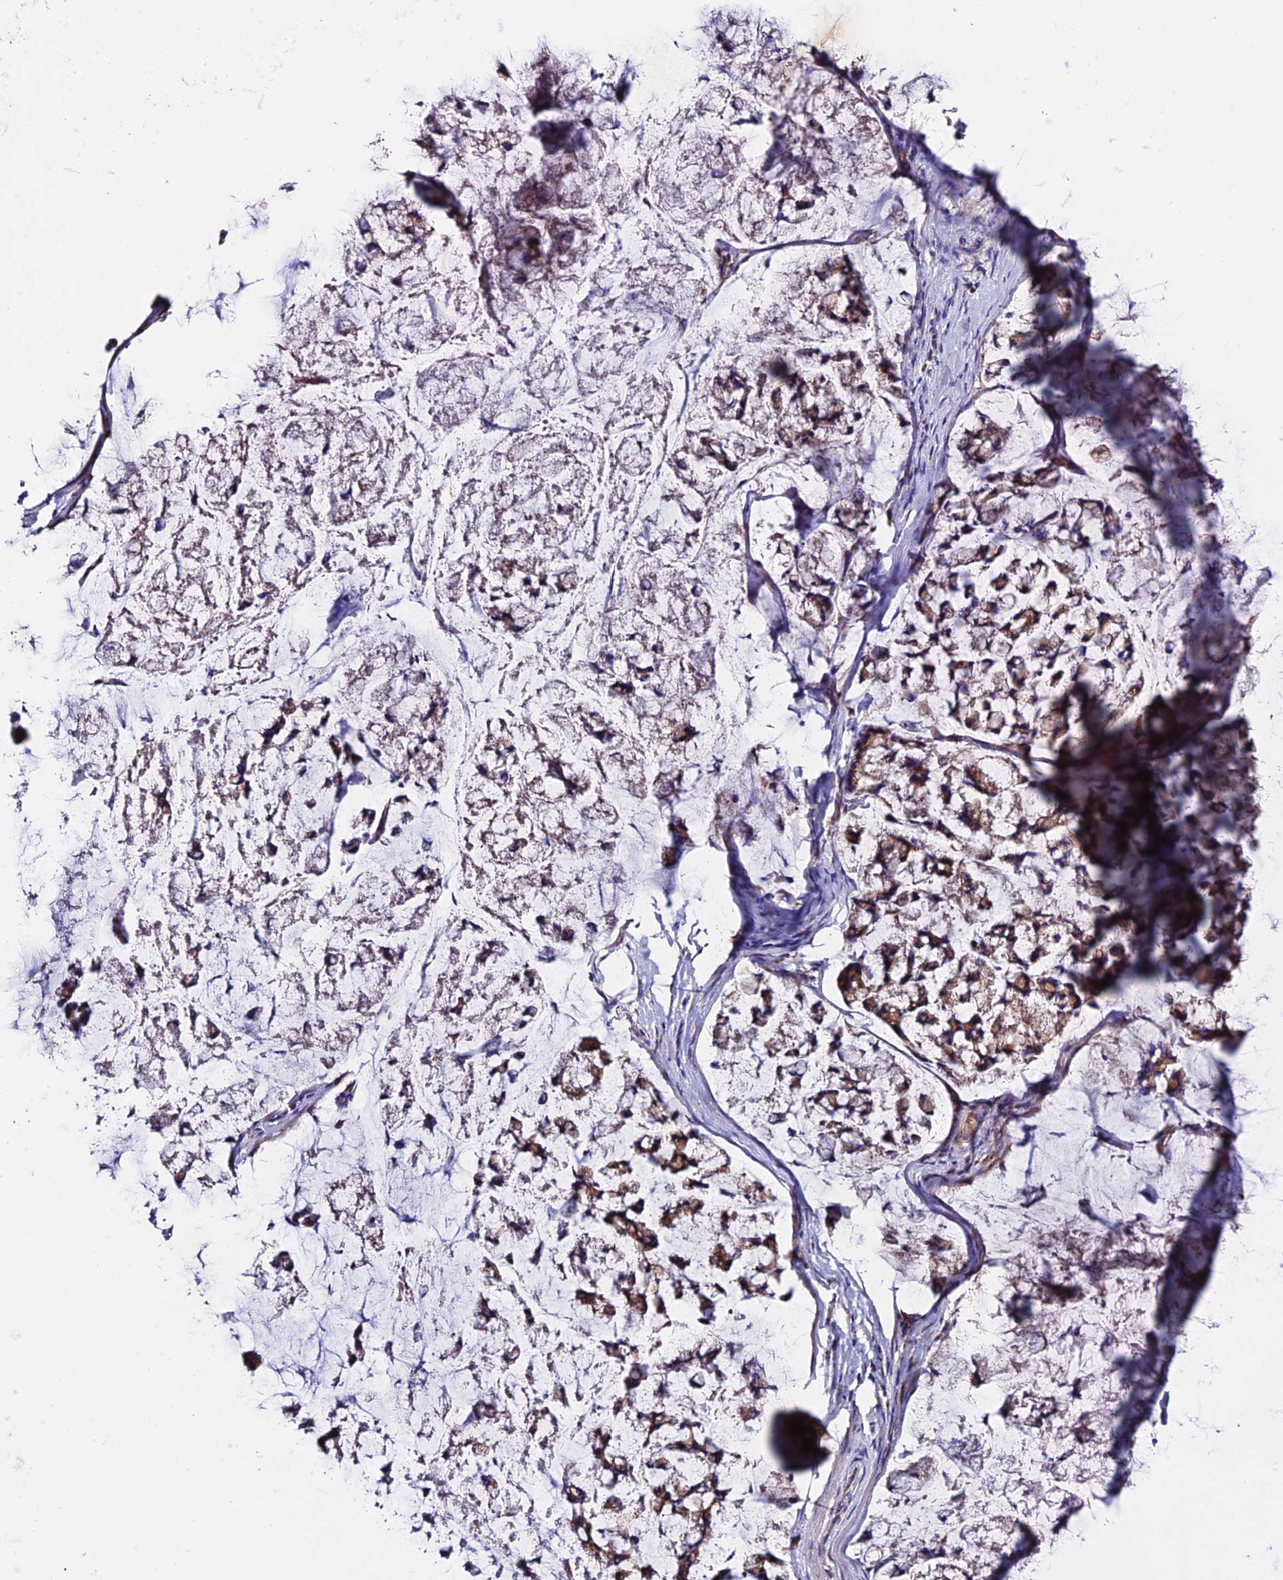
{"staining": {"intensity": "moderate", "quantity": ">75%", "location": "cytoplasmic/membranous"}, "tissue": "stomach cancer", "cell_type": "Tumor cells", "image_type": "cancer", "snomed": [{"axis": "morphology", "description": "Adenocarcinoma, NOS"}, {"axis": "topography", "description": "Stomach, lower"}], "caption": "Brown immunohistochemical staining in adenocarcinoma (stomach) displays moderate cytoplasmic/membranous expression in about >75% of tumor cells. (DAB = brown stain, brightfield microscopy at high magnification).", "gene": "OR51Q1", "patient": {"sex": "male", "age": 67}}